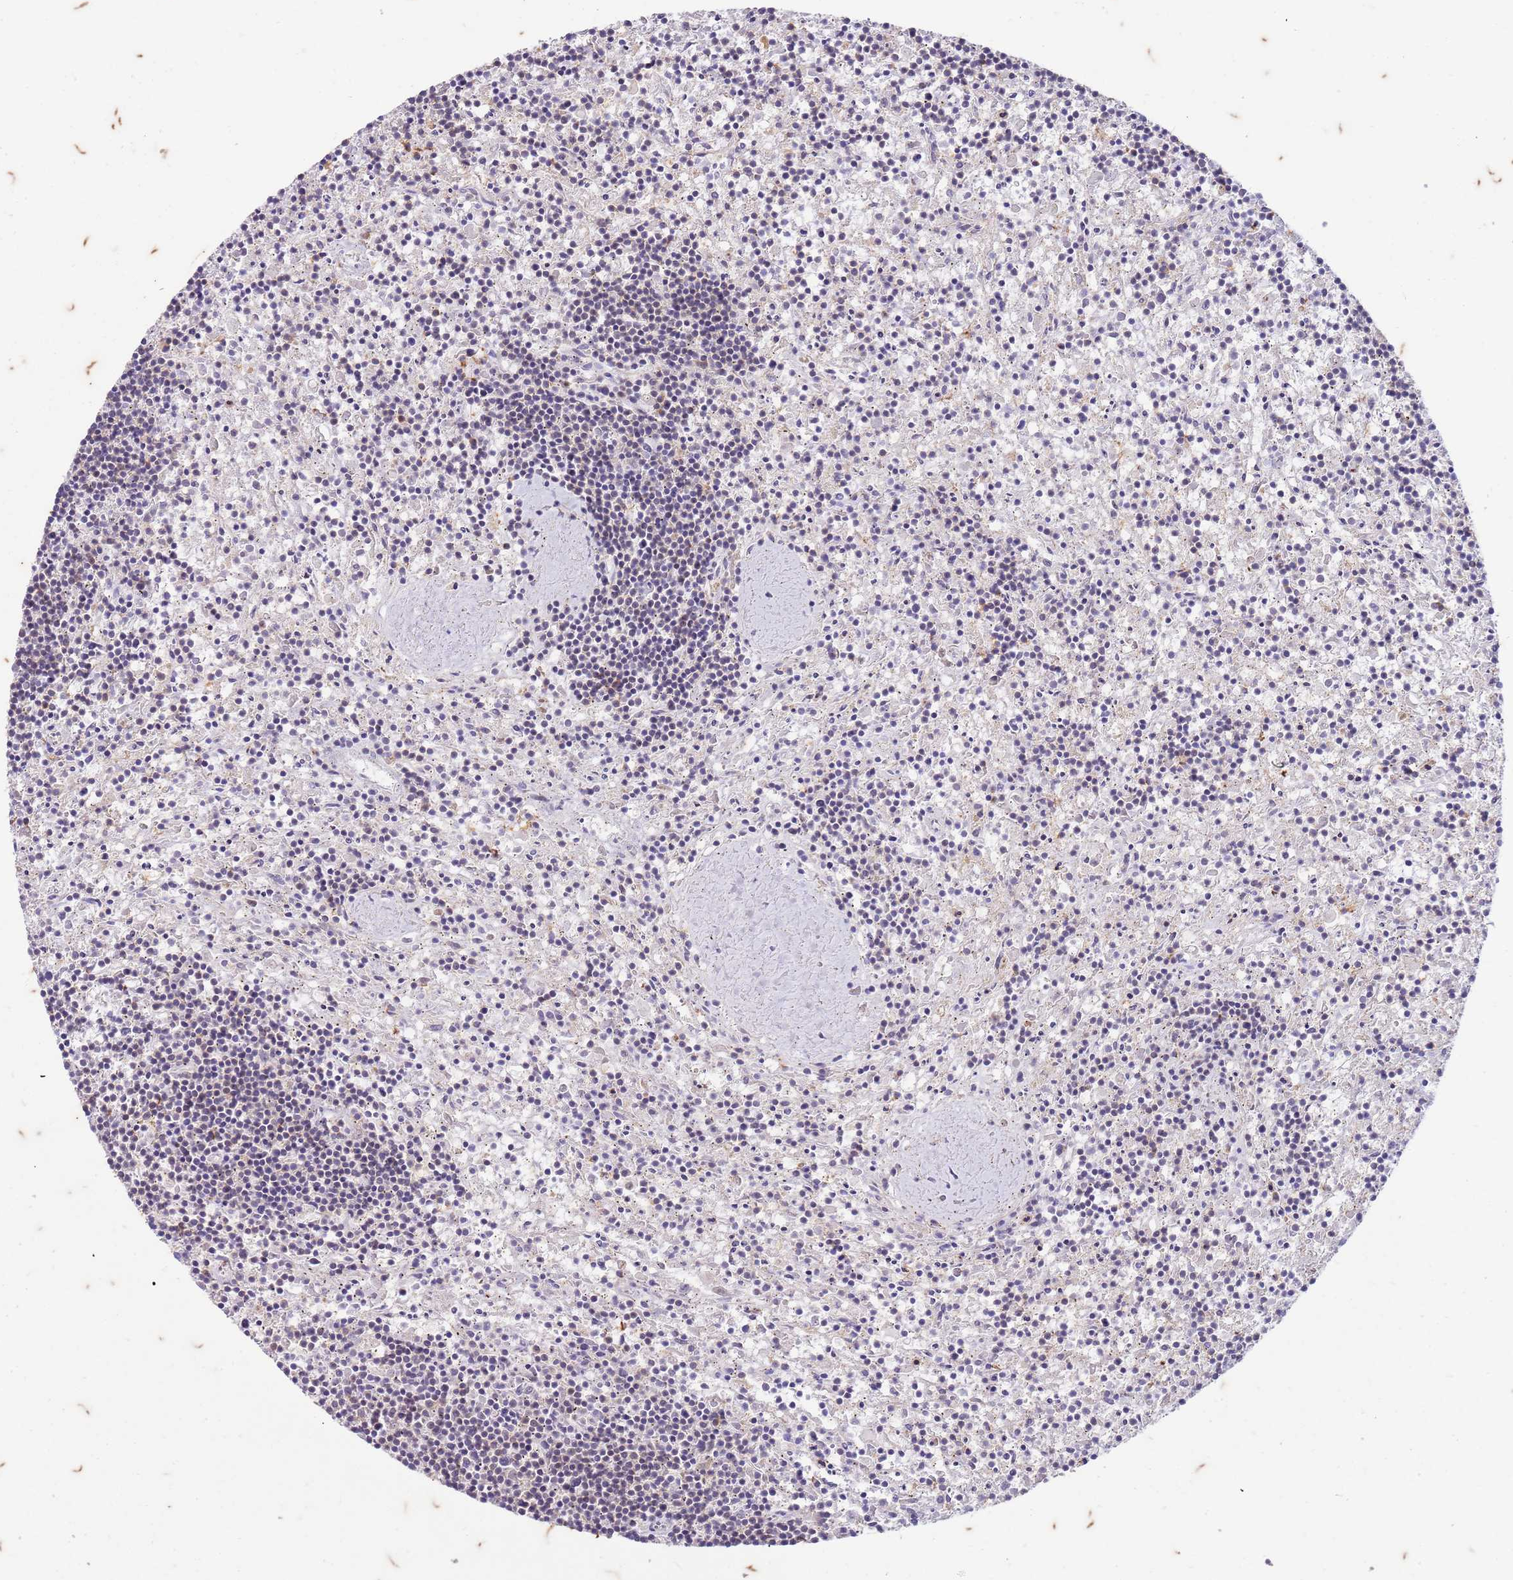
{"staining": {"intensity": "negative", "quantity": "none", "location": "none"}, "tissue": "lymphoma", "cell_type": "Tumor cells", "image_type": "cancer", "snomed": [{"axis": "morphology", "description": "Malignant lymphoma, non-Hodgkin's type, Low grade"}, {"axis": "topography", "description": "Spleen"}], "caption": "Photomicrograph shows no significant protein positivity in tumor cells of malignant lymphoma, non-Hodgkin's type (low-grade). (Stains: DAB (3,3'-diaminobenzidine) immunohistochemistry (IHC) with hematoxylin counter stain, Microscopy: brightfield microscopy at high magnification).", "gene": "RAPGEF3", "patient": {"sex": "male", "age": 76}}